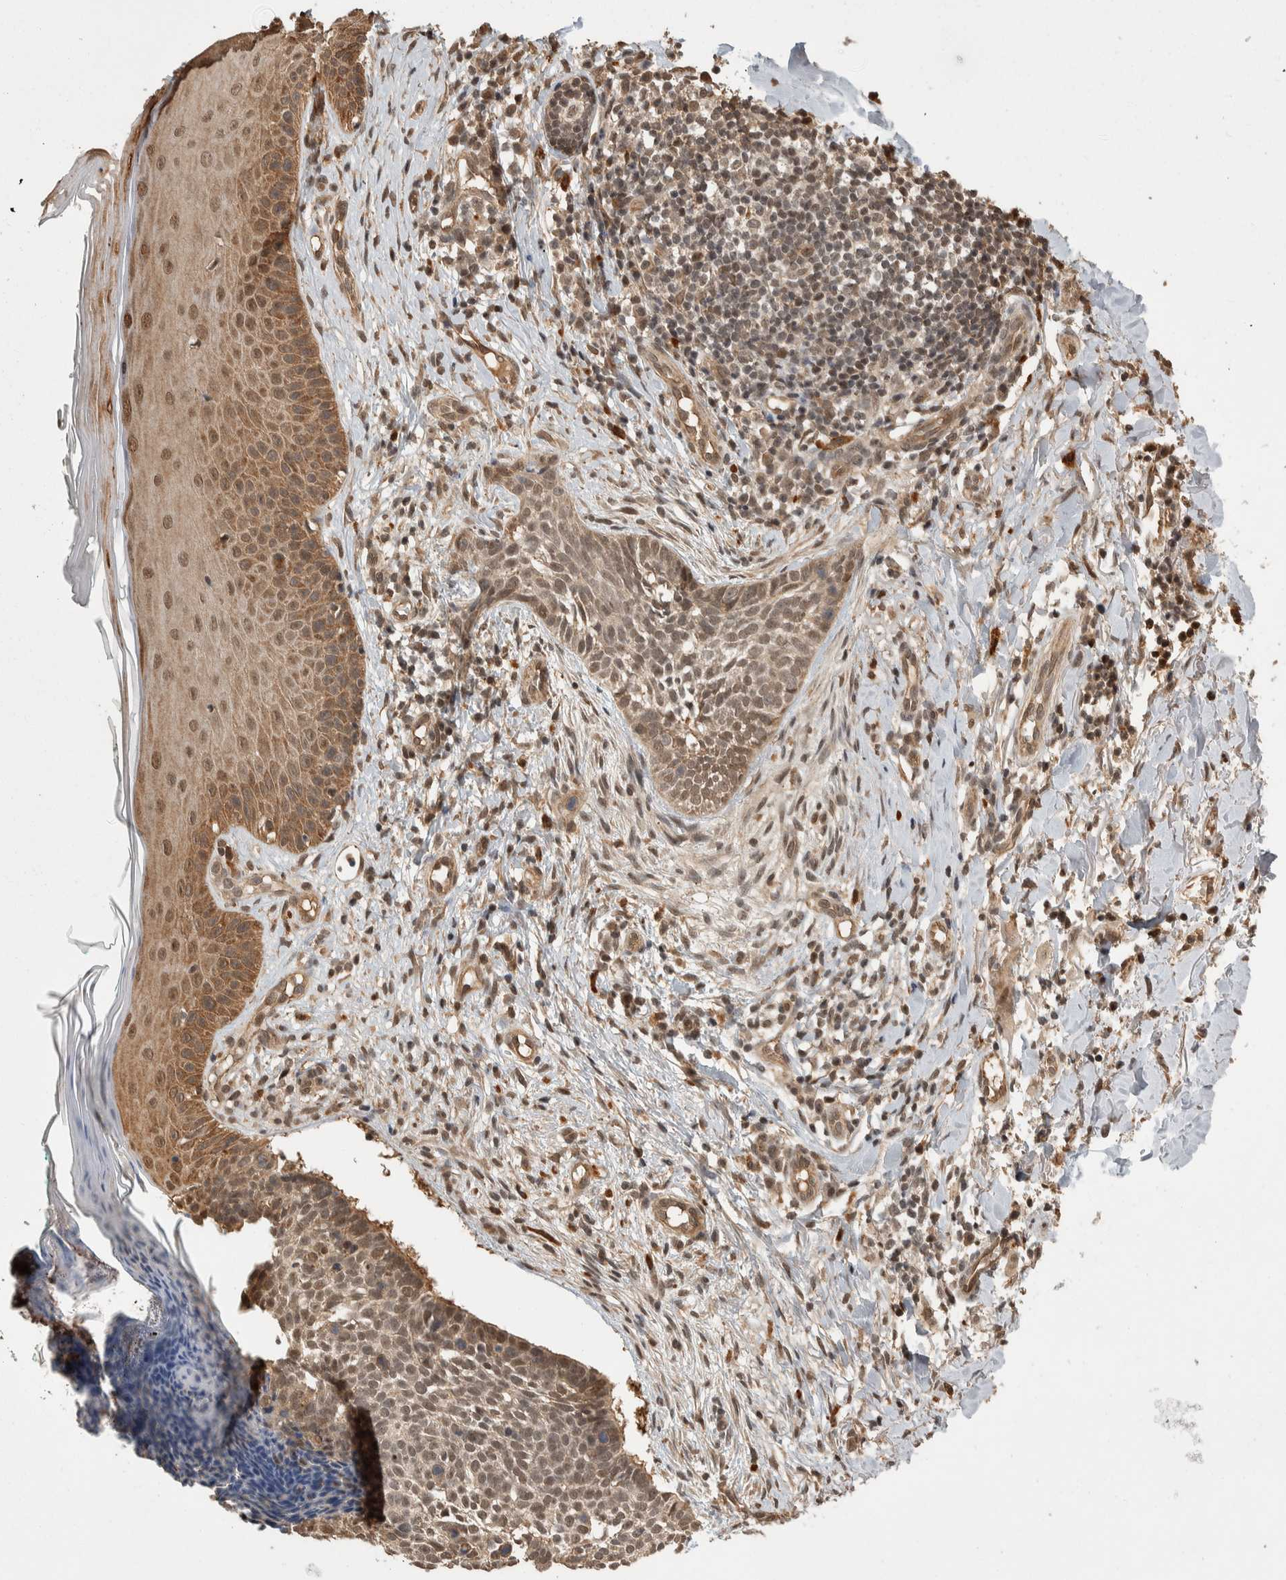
{"staining": {"intensity": "moderate", "quantity": ">75%", "location": "nuclear"}, "tissue": "skin cancer", "cell_type": "Tumor cells", "image_type": "cancer", "snomed": [{"axis": "morphology", "description": "Normal tissue, NOS"}, {"axis": "morphology", "description": "Basal cell carcinoma"}, {"axis": "topography", "description": "Skin"}], "caption": "Immunohistochemistry of human skin cancer reveals medium levels of moderate nuclear positivity in approximately >75% of tumor cells.", "gene": "ZNF592", "patient": {"sex": "male", "age": 67}}